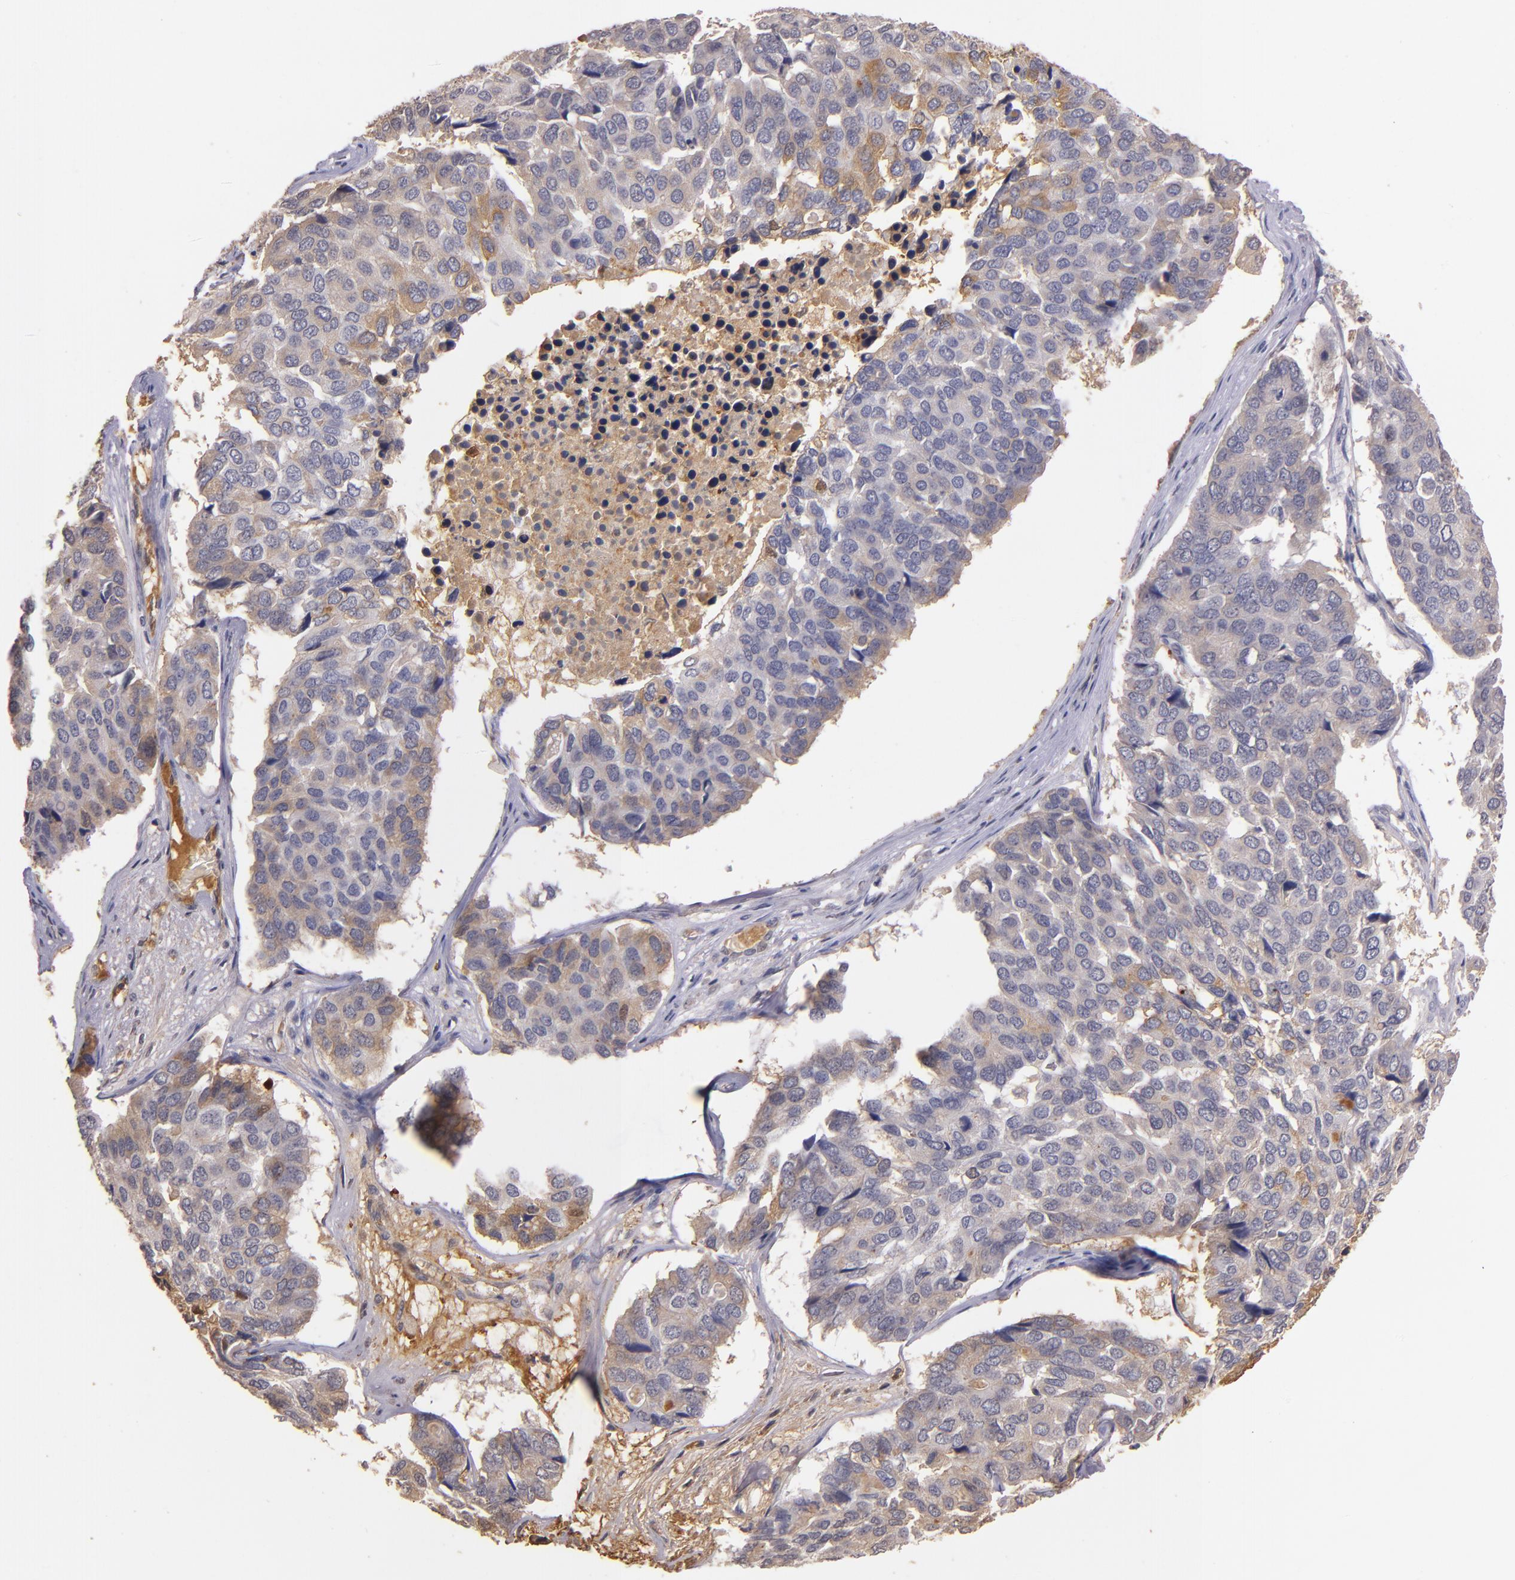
{"staining": {"intensity": "weak", "quantity": ">75%", "location": "cytoplasmic/membranous"}, "tissue": "pancreatic cancer", "cell_type": "Tumor cells", "image_type": "cancer", "snomed": [{"axis": "morphology", "description": "Adenocarcinoma, NOS"}, {"axis": "topography", "description": "Pancreas"}], "caption": "Immunohistochemistry (IHC) of human pancreatic cancer (adenocarcinoma) exhibits low levels of weak cytoplasmic/membranous staining in approximately >75% of tumor cells.", "gene": "PTS", "patient": {"sex": "male", "age": 50}}